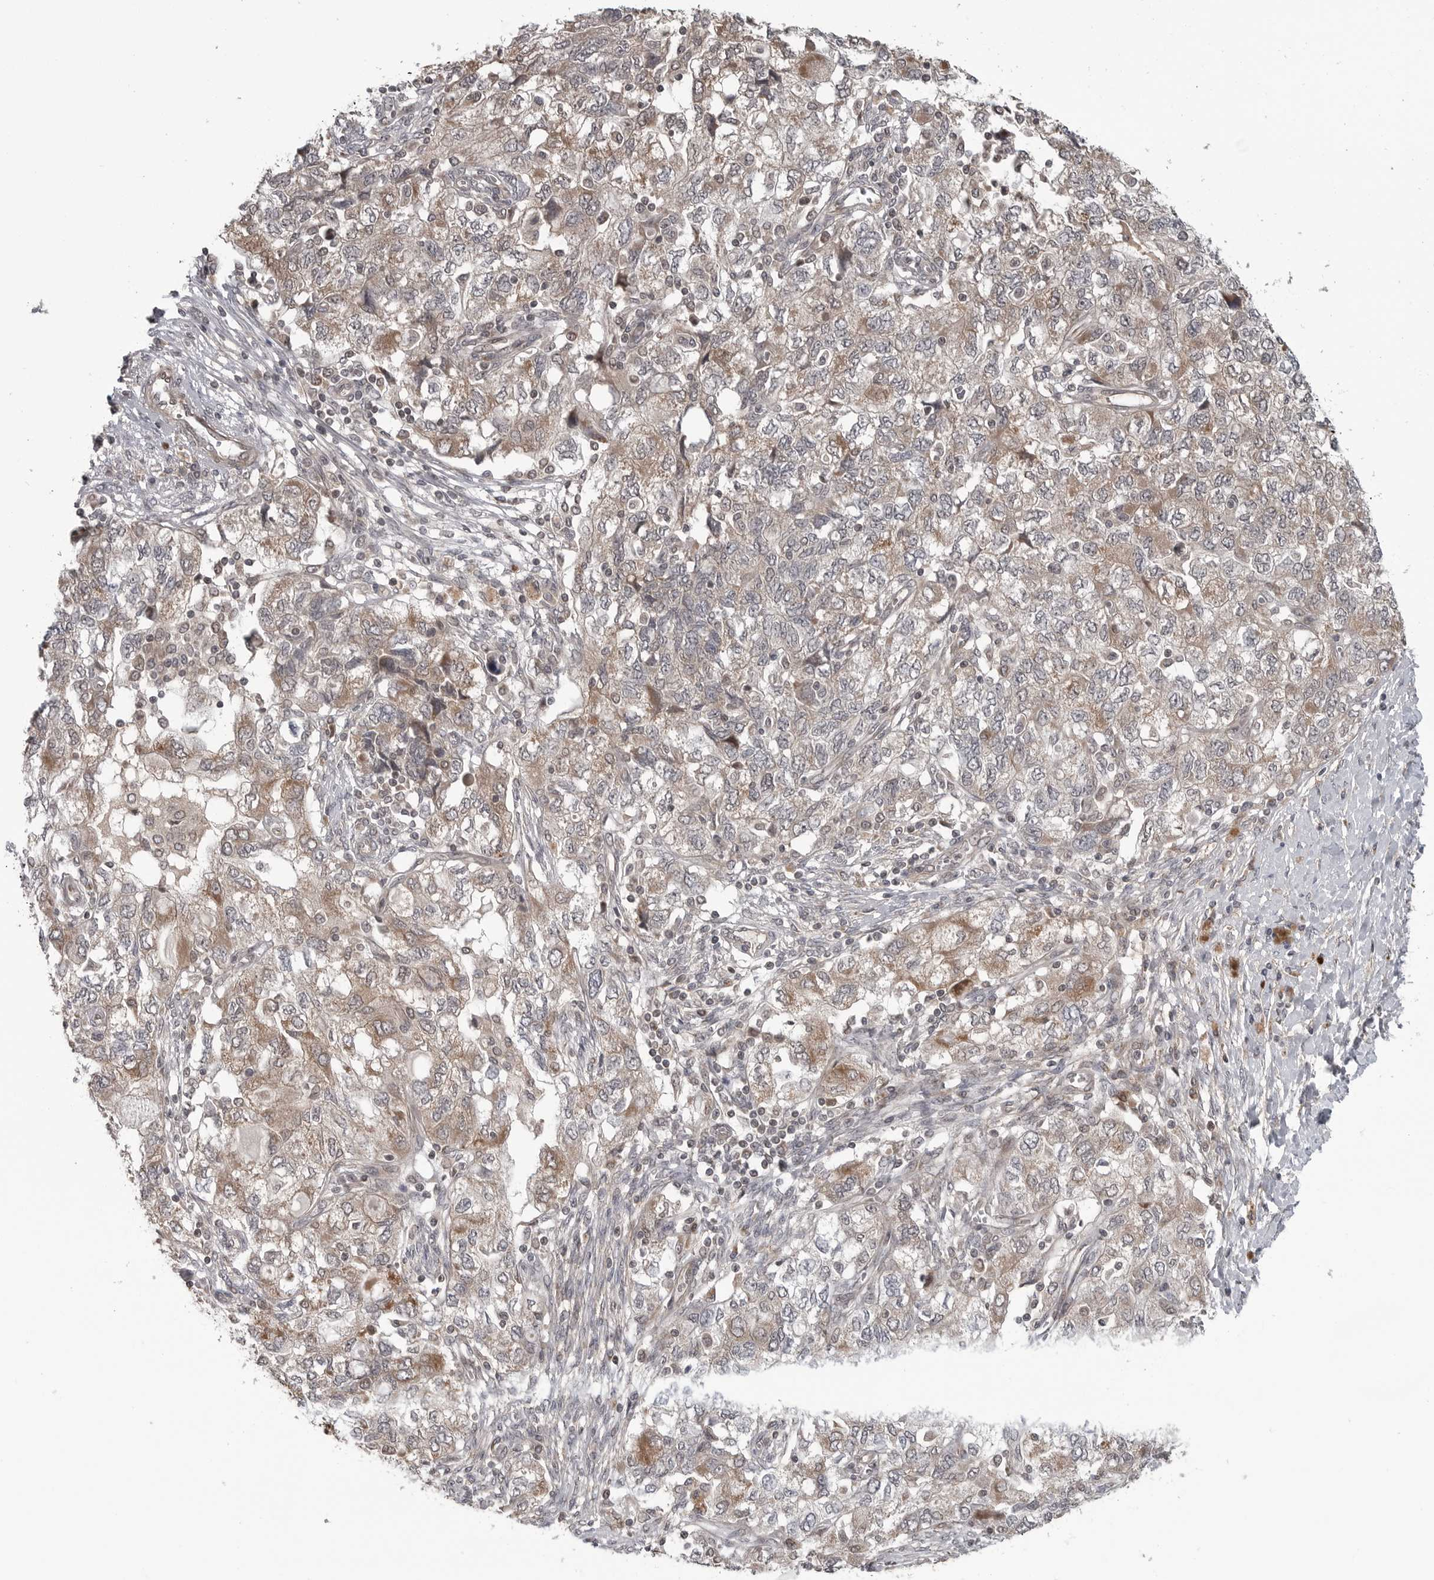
{"staining": {"intensity": "moderate", "quantity": "25%-75%", "location": "cytoplasmic/membranous"}, "tissue": "ovarian cancer", "cell_type": "Tumor cells", "image_type": "cancer", "snomed": [{"axis": "morphology", "description": "Carcinoma, NOS"}, {"axis": "morphology", "description": "Cystadenocarcinoma, serous, NOS"}, {"axis": "topography", "description": "Ovary"}], "caption": "Brown immunohistochemical staining in ovarian carcinoma exhibits moderate cytoplasmic/membranous expression in about 25%-75% of tumor cells. Nuclei are stained in blue.", "gene": "FAAP100", "patient": {"sex": "female", "age": 69}}